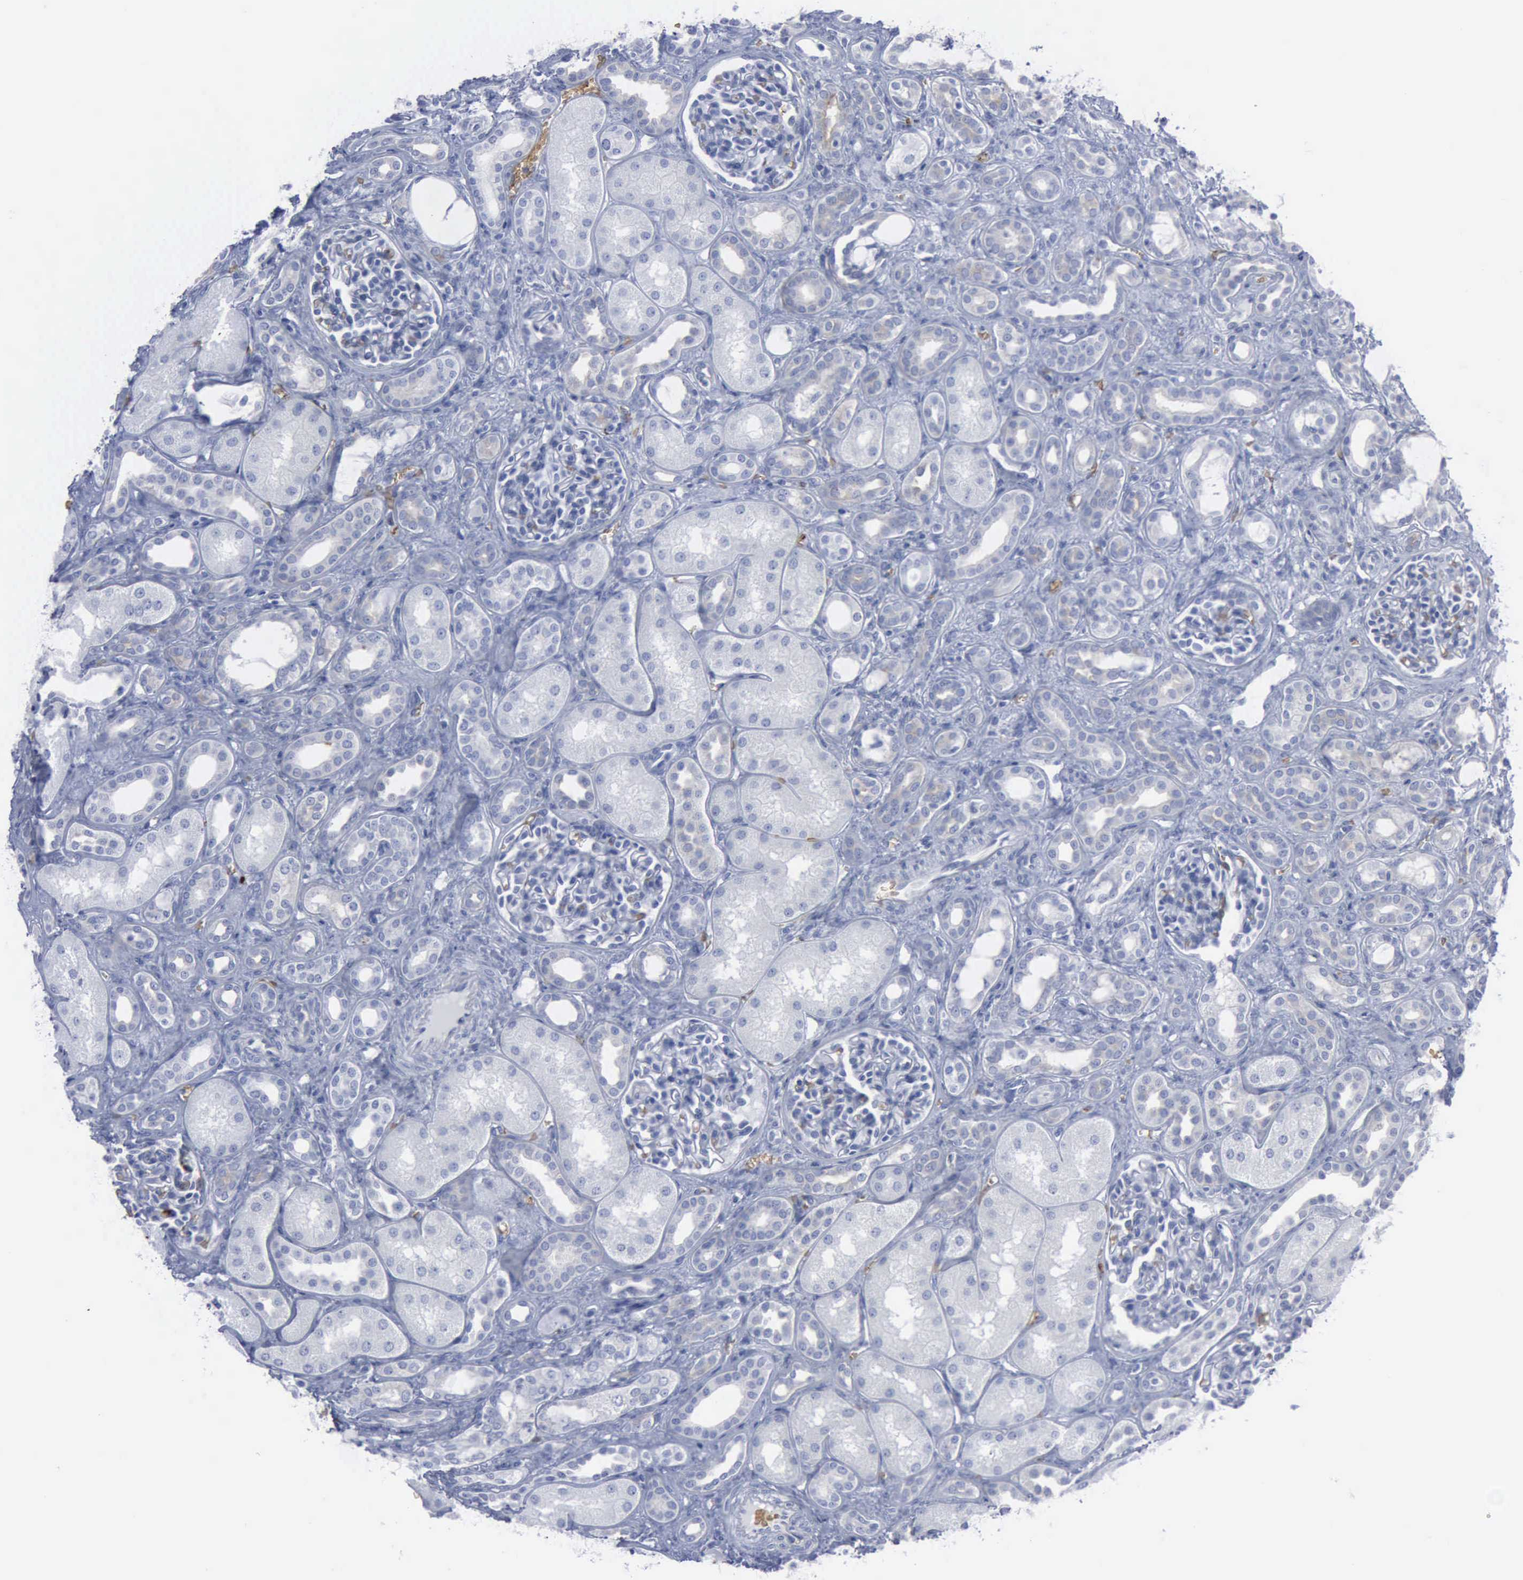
{"staining": {"intensity": "negative", "quantity": "none", "location": "none"}, "tissue": "kidney", "cell_type": "Cells in glomeruli", "image_type": "normal", "snomed": [{"axis": "morphology", "description": "Normal tissue, NOS"}, {"axis": "topography", "description": "Kidney"}], "caption": "High power microscopy micrograph of an immunohistochemistry histopathology image of normal kidney, revealing no significant expression in cells in glomeruli.", "gene": "TGFB1", "patient": {"sex": "male", "age": 7}}